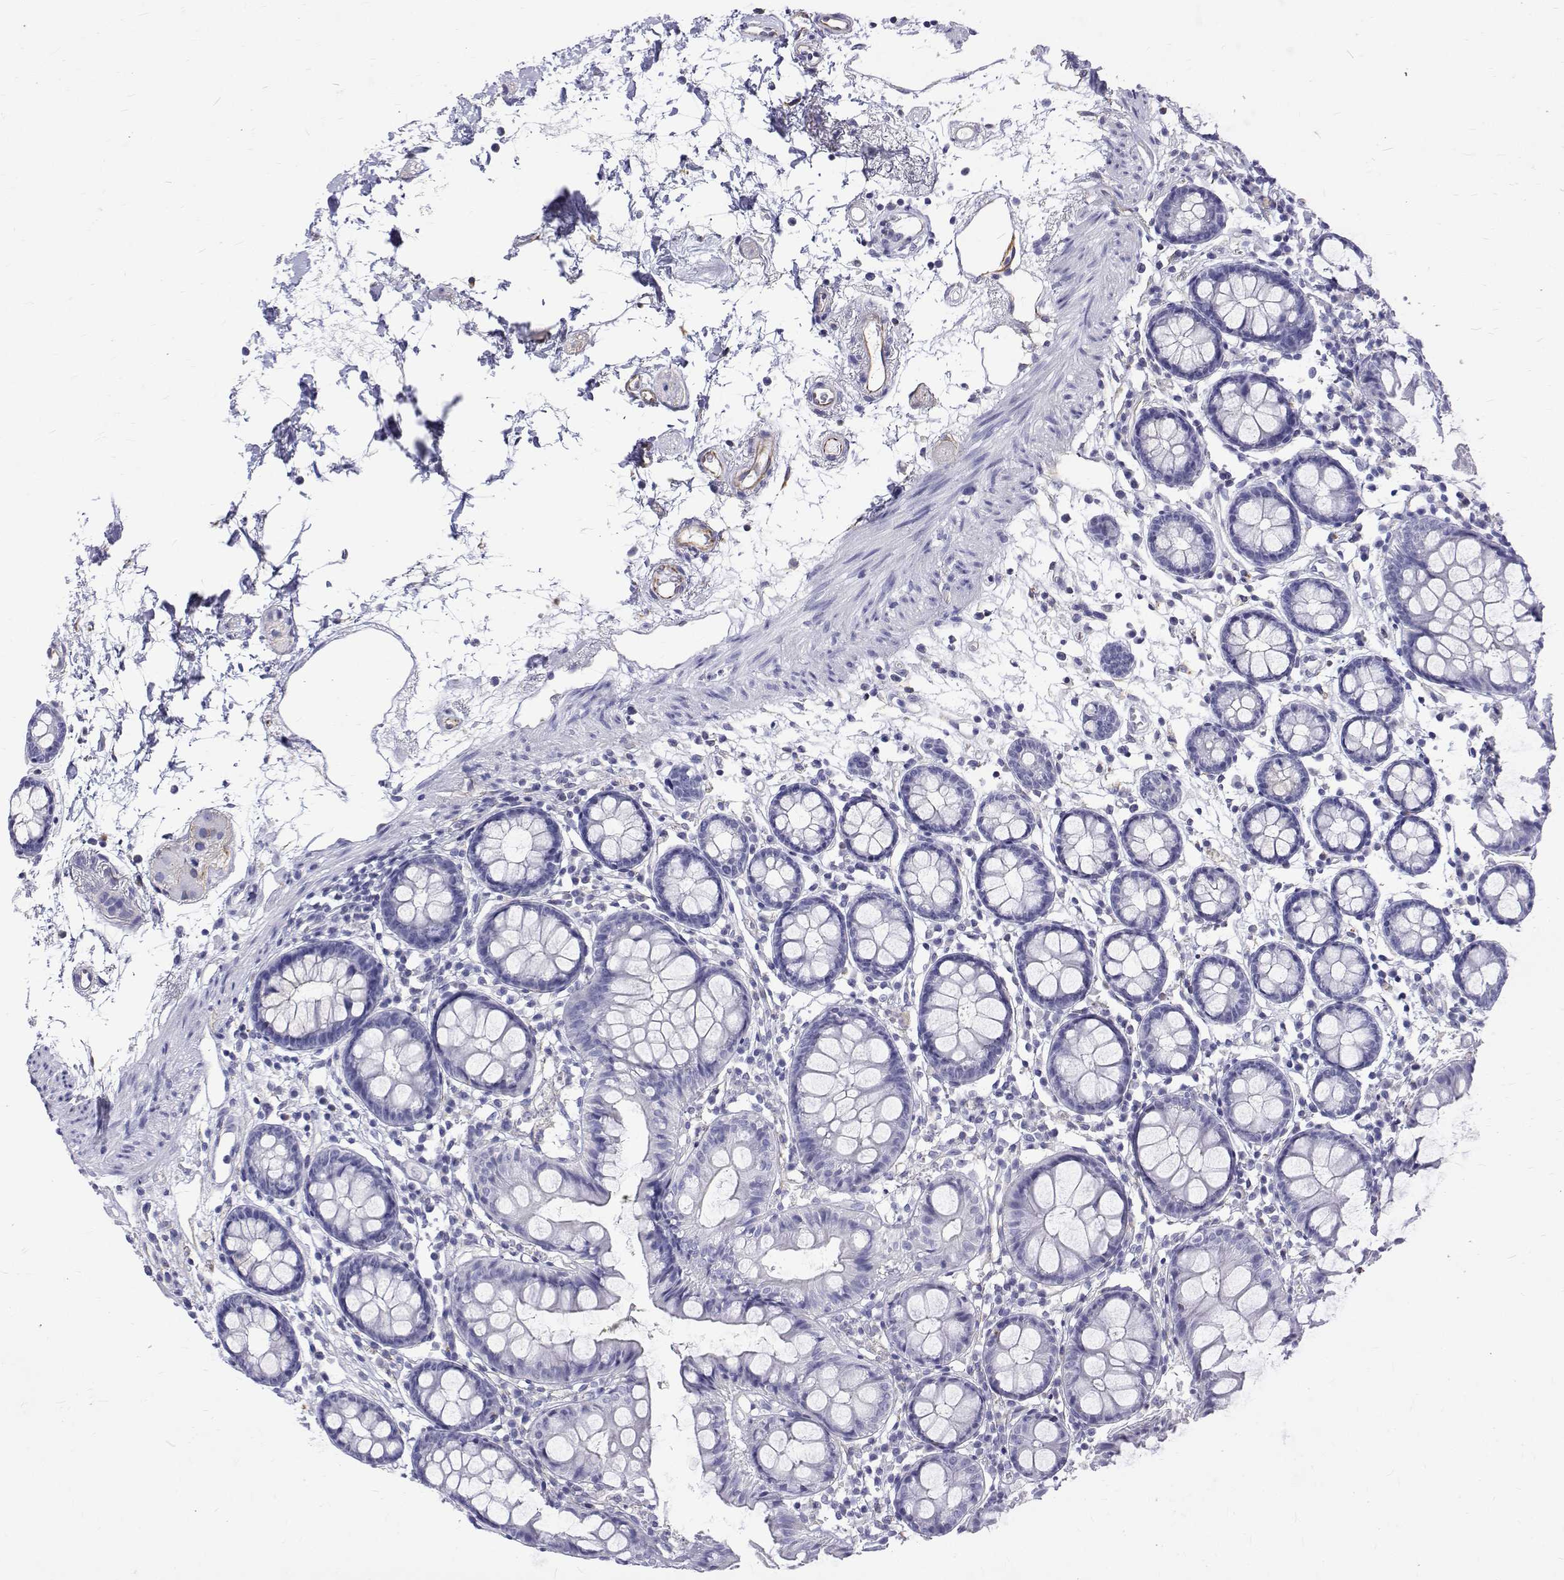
{"staining": {"intensity": "moderate", "quantity": "25%-75%", "location": "cytoplasmic/membranous"}, "tissue": "colon", "cell_type": "Endothelial cells", "image_type": "normal", "snomed": [{"axis": "morphology", "description": "Normal tissue, NOS"}, {"axis": "topography", "description": "Colon"}], "caption": "This is an image of immunohistochemistry (IHC) staining of normal colon, which shows moderate staining in the cytoplasmic/membranous of endothelial cells.", "gene": "OPRPN", "patient": {"sex": "female", "age": 84}}